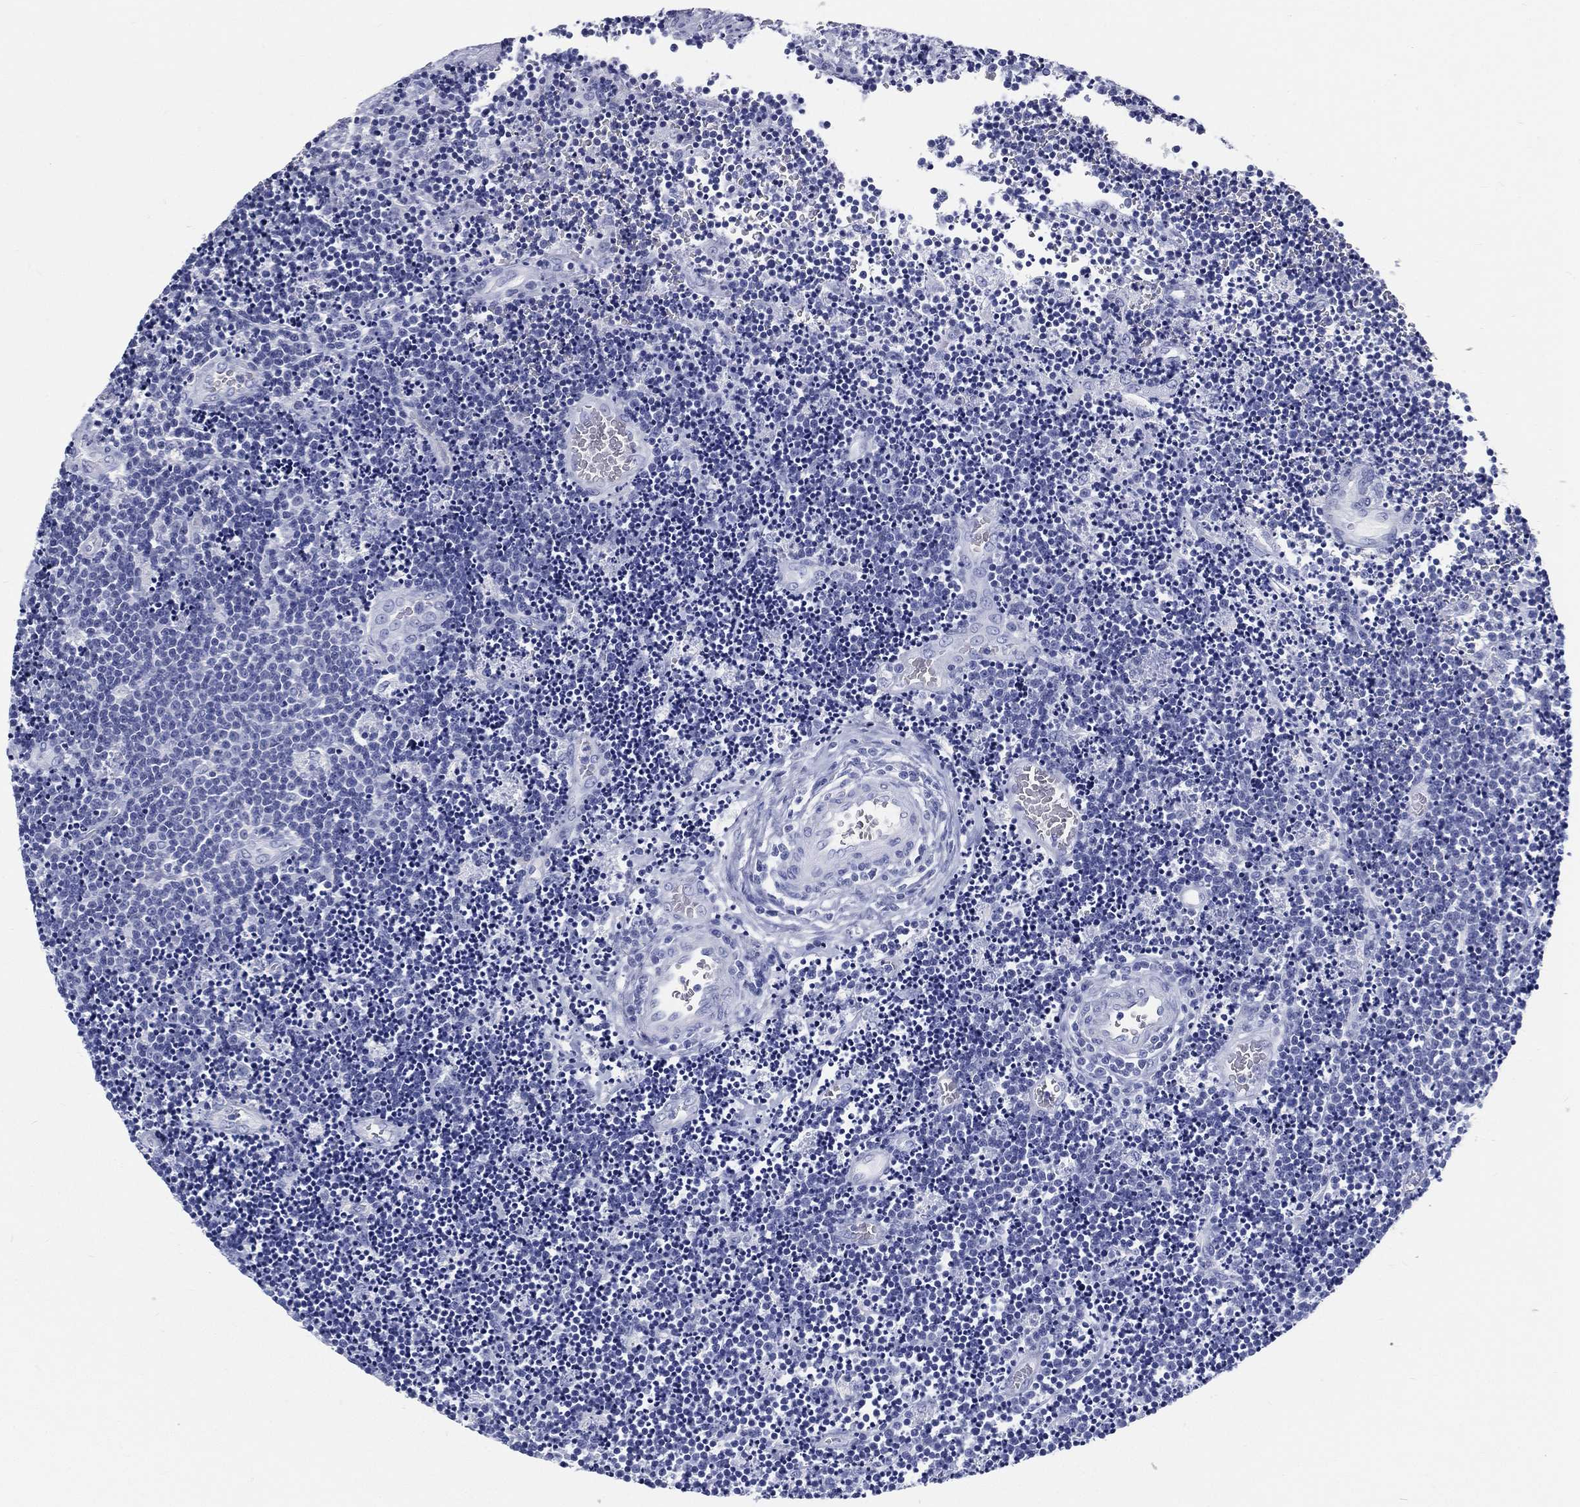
{"staining": {"intensity": "negative", "quantity": "none", "location": "none"}, "tissue": "lymphoma", "cell_type": "Tumor cells", "image_type": "cancer", "snomed": [{"axis": "morphology", "description": "Malignant lymphoma, non-Hodgkin's type, Low grade"}, {"axis": "topography", "description": "Brain"}], "caption": "An immunohistochemistry (IHC) image of low-grade malignant lymphoma, non-Hodgkin's type is shown. There is no staining in tumor cells of low-grade malignant lymphoma, non-Hodgkin's type. (DAB (3,3'-diaminobenzidine) IHC with hematoxylin counter stain).", "gene": "RSPH4A", "patient": {"sex": "female", "age": 66}}